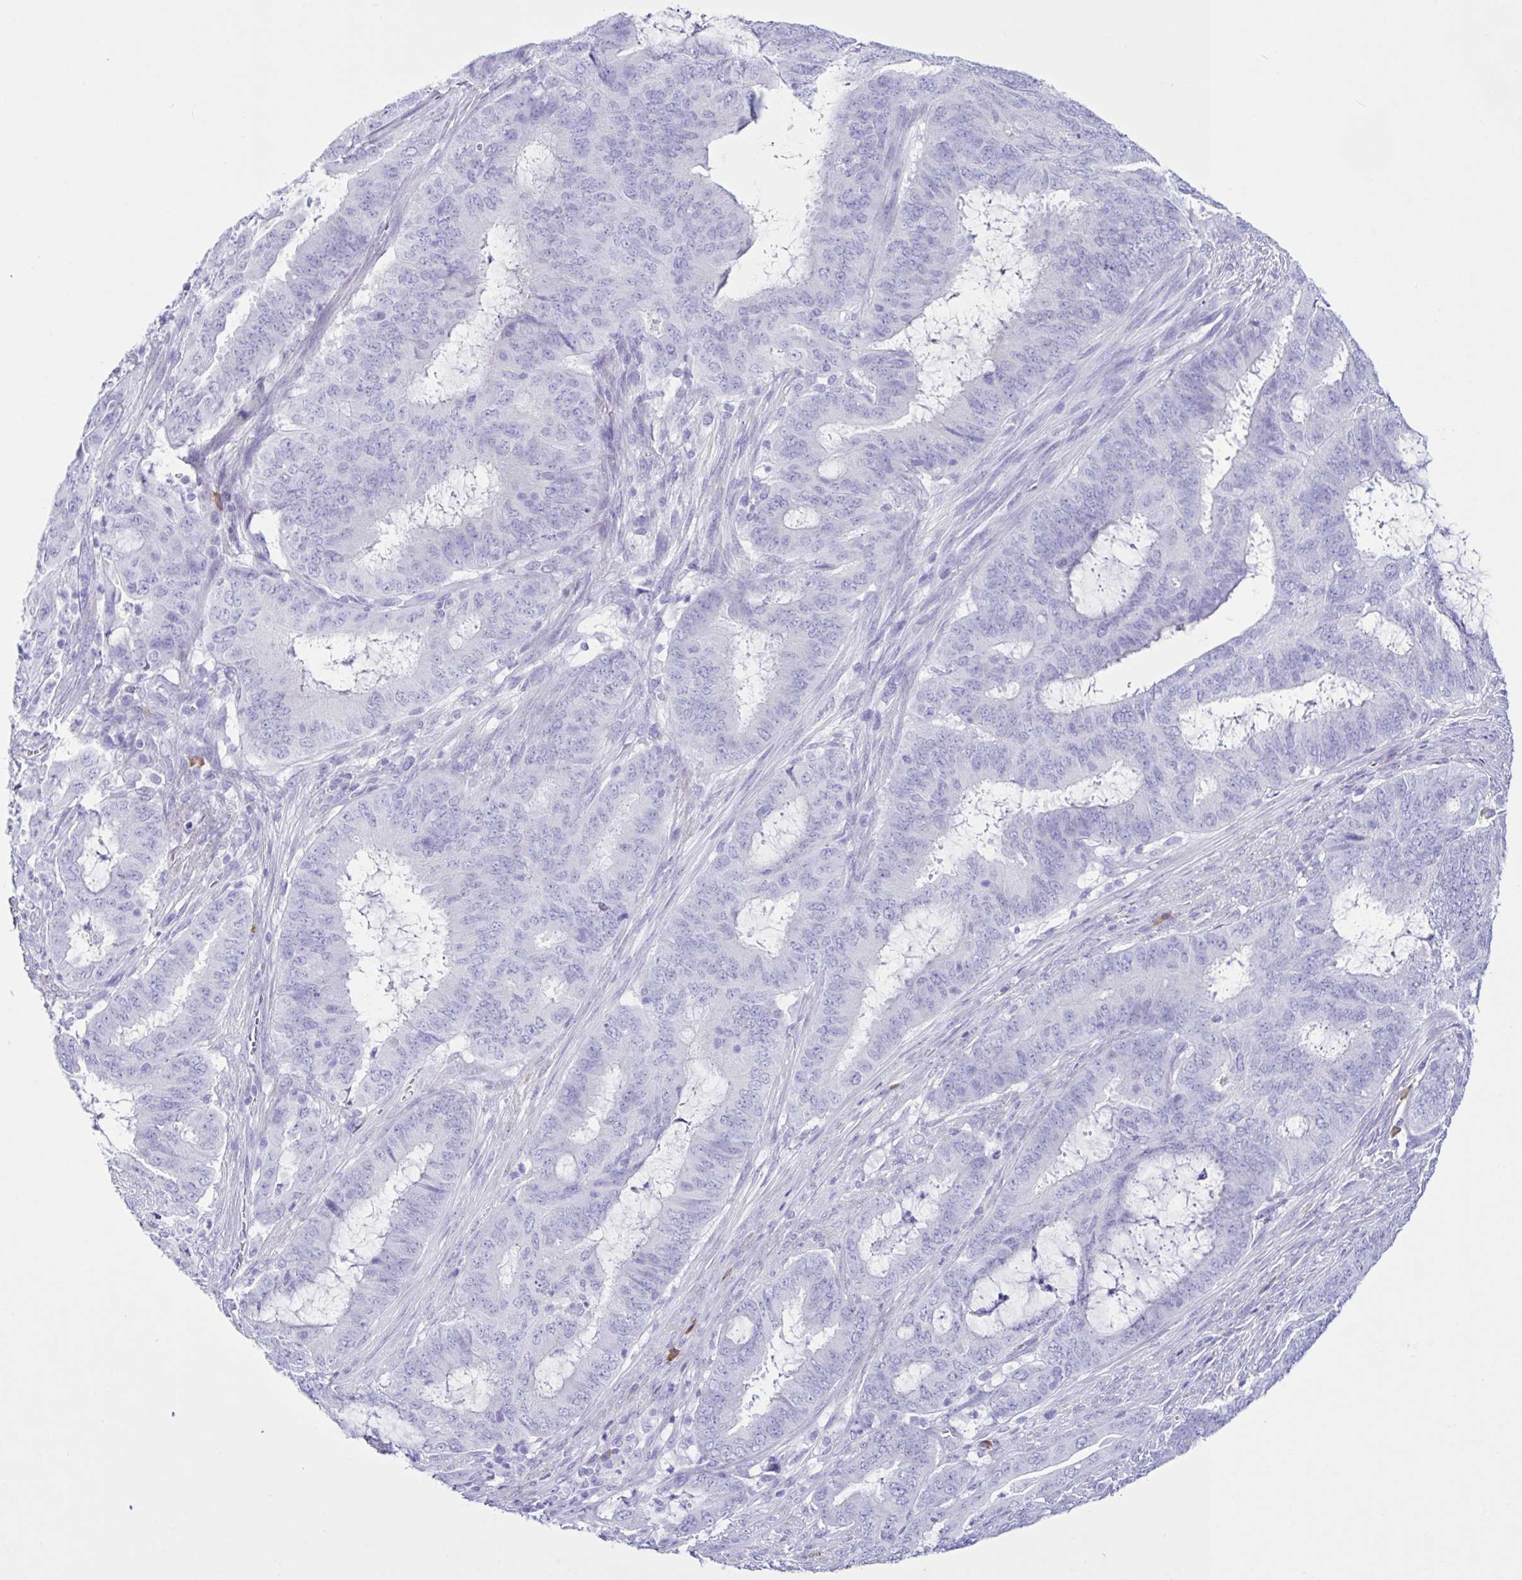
{"staining": {"intensity": "negative", "quantity": "none", "location": "none"}, "tissue": "endometrial cancer", "cell_type": "Tumor cells", "image_type": "cancer", "snomed": [{"axis": "morphology", "description": "Adenocarcinoma, NOS"}, {"axis": "topography", "description": "Endometrium"}], "caption": "Immunohistochemistry (IHC) of endometrial adenocarcinoma demonstrates no expression in tumor cells.", "gene": "PIGF", "patient": {"sex": "female", "age": 51}}